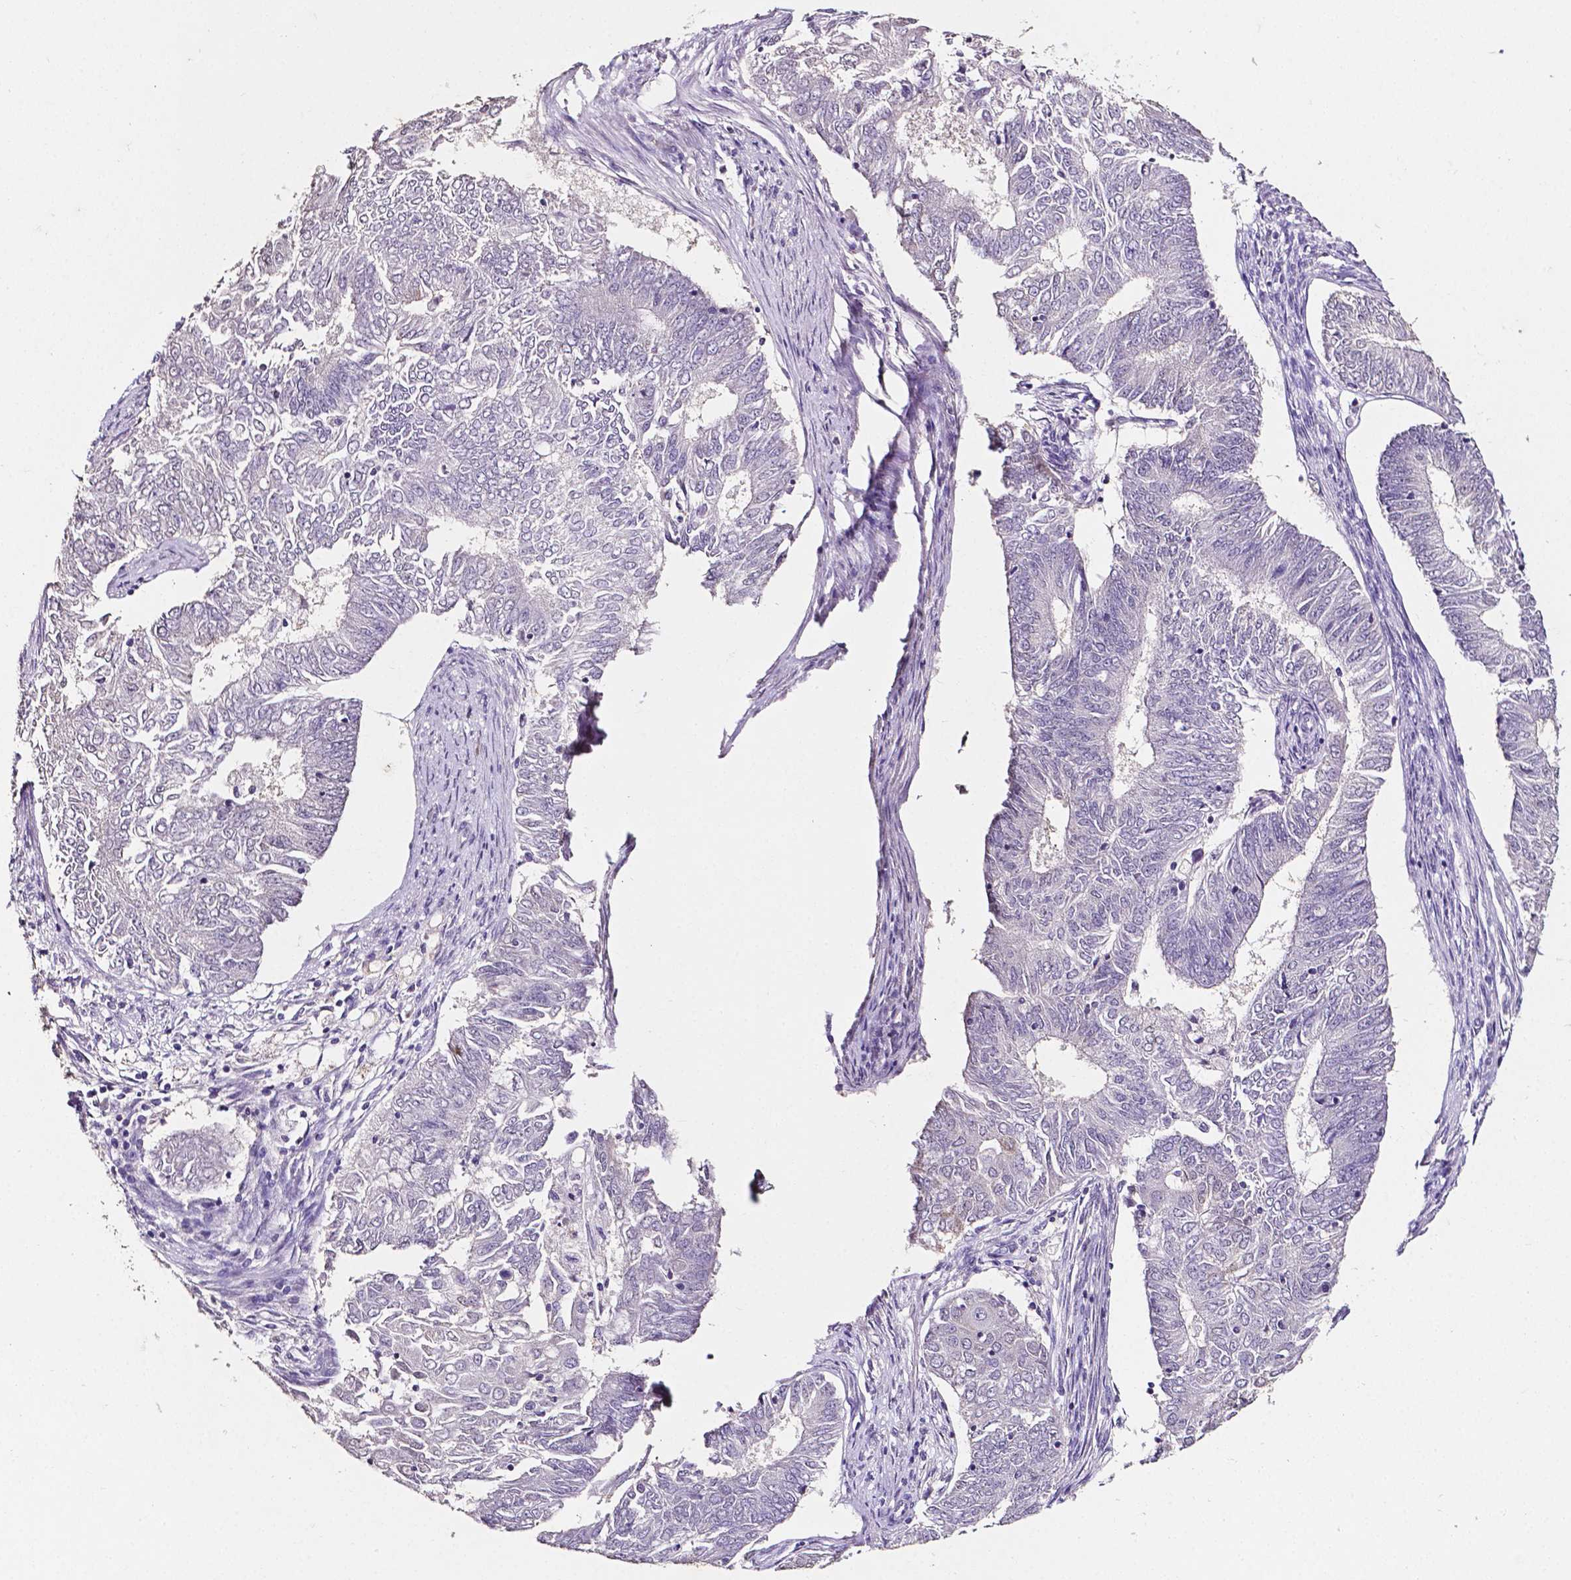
{"staining": {"intensity": "negative", "quantity": "none", "location": "none"}, "tissue": "endometrial cancer", "cell_type": "Tumor cells", "image_type": "cancer", "snomed": [{"axis": "morphology", "description": "Adenocarcinoma, NOS"}, {"axis": "topography", "description": "Endometrium"}], "caption": "Tumor cells are negative for brown protein staining in adenocarcinoma (endometrial).", "gene": "PSAT1", "patient": {"sex": "female", "age": 62}}